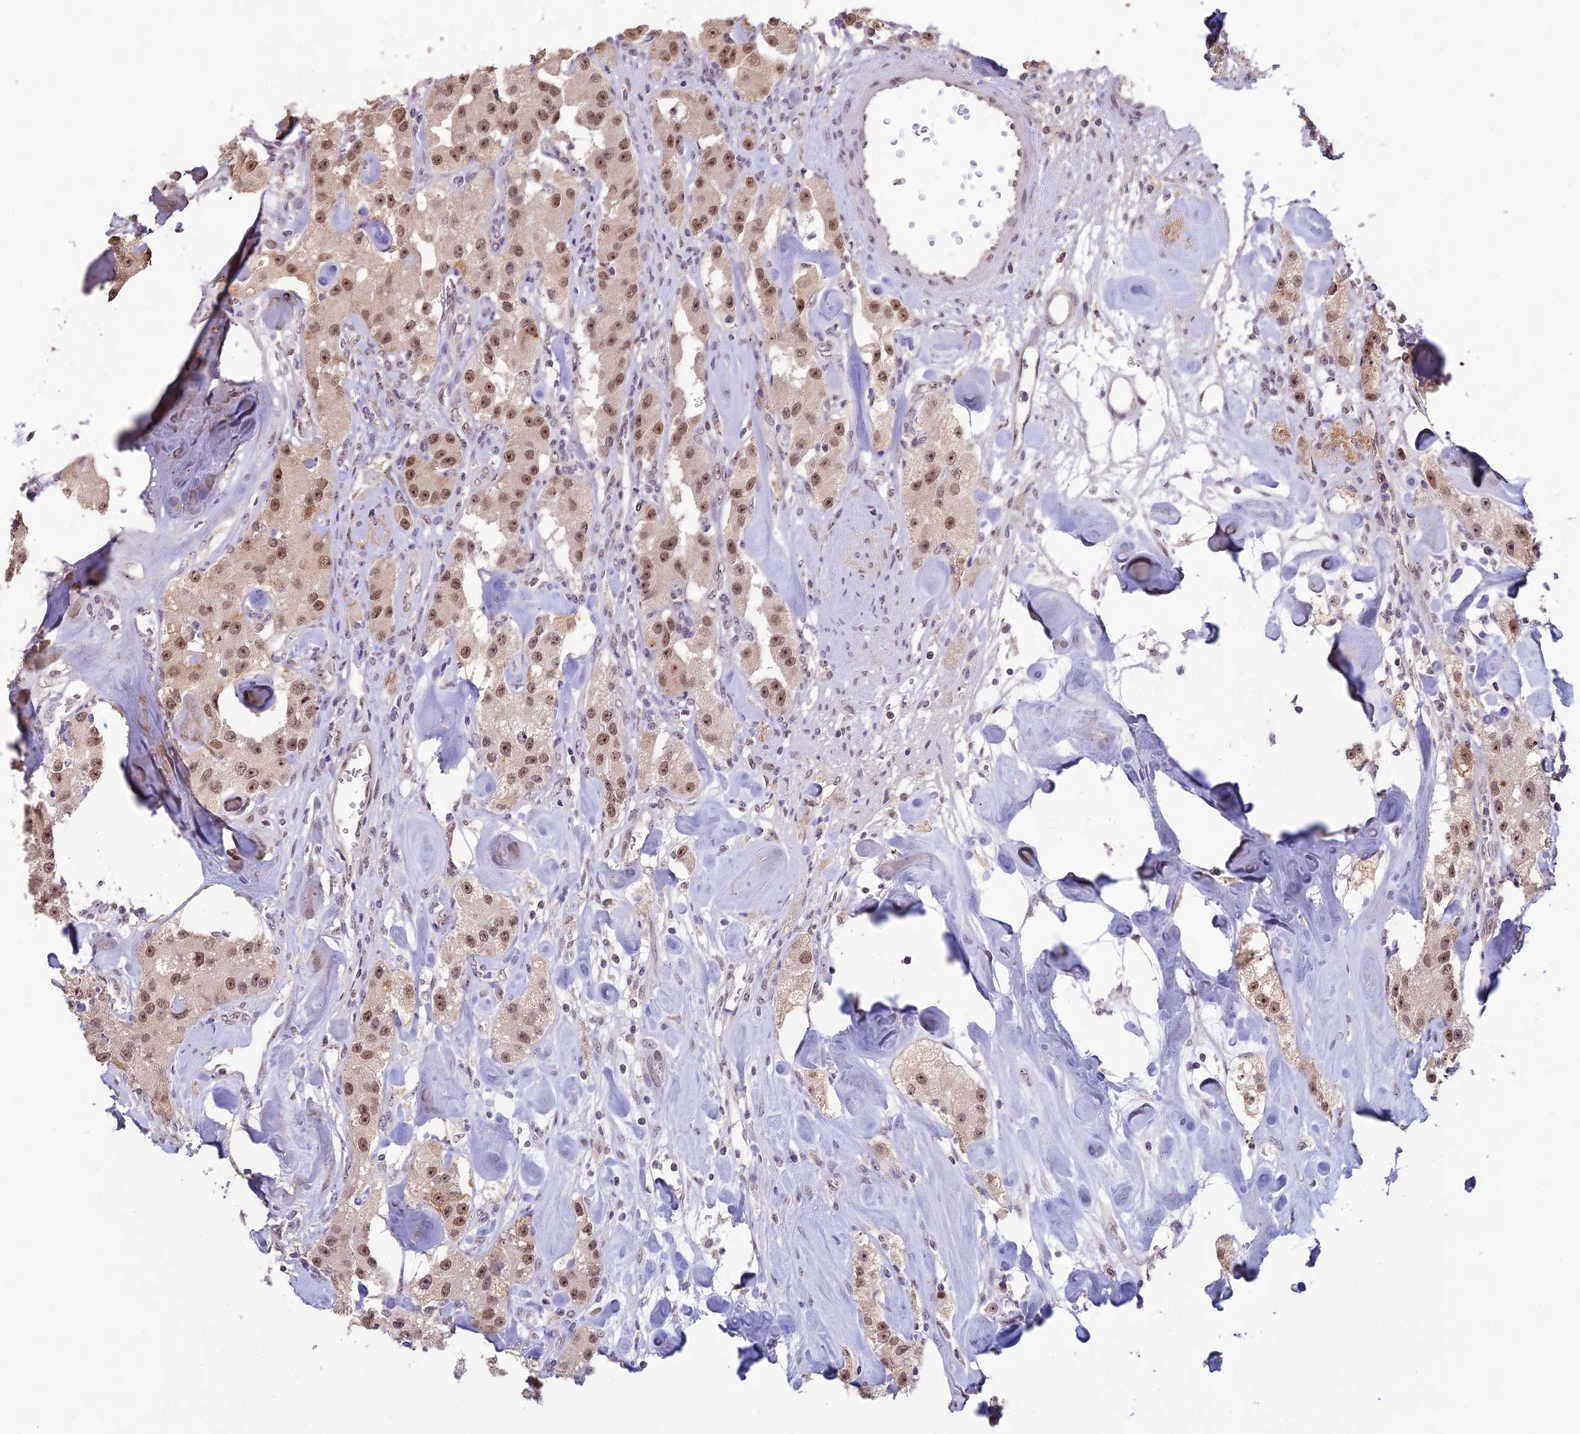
{"staining": {"intensity": "moderate", "quantity": ">75%", "location": "nuclear"}, "tissue": "carcinoid", "cell_type": "Tumor cells", "image_type": "cancer", "snomed": [{"axis": "morphology", "description": "Carcinoid, malignant, NOS"}, {"axis": "topography", "description": "Pancreas"}], "caption": "A micrograph showing moderate nuclear positivity in approximately >75% of tumor cells in carcinoid, as visualized by brown immunohistochemical staining.", "gene": "POLR1G", "patient": {"sex": "male", "age": 41}}